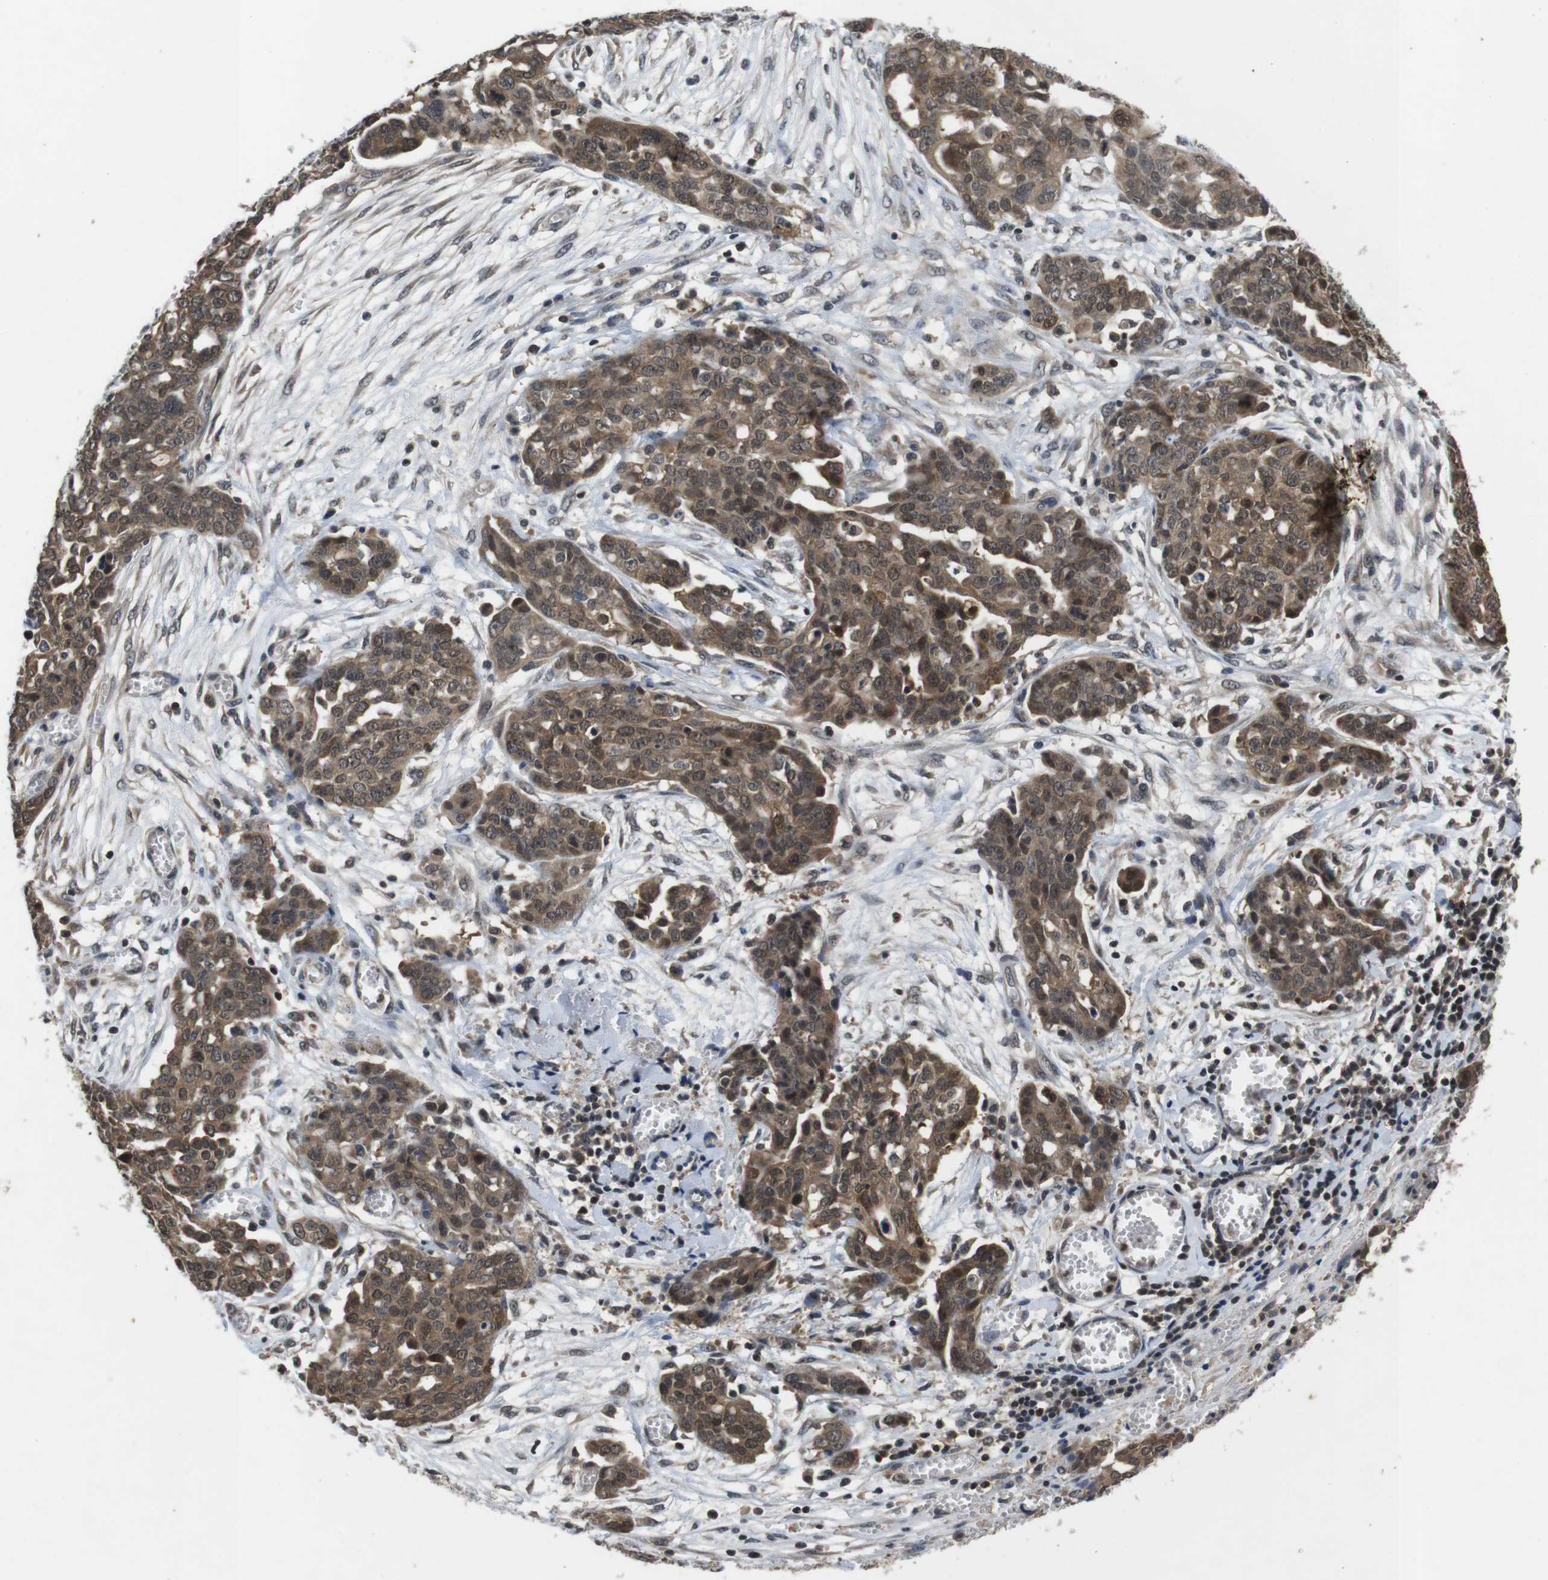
{"staining": {"intensity": "moderate", "quantity": ">75%", "location": "cytoplasmic/membranous,nuclear"}, "tissue": "ovarian cancer", "cell_type": "Tumor cells", "image_type": "cancer", "snomed": [{"axis": "morphology", "description": "Cystadenocarcinoma, serous, NOS"}, {"axis": "topography", "description": "Soft tissue"}, {"axis": "topography", "description": "Ovary"}], "caption": "A photomicrograph showing moderate cytoplasmic/membranous and nuclear staining in approximately >75% of tumor cells in serous cystadenocarcinoma (ovarian), as visualized by brown immunohistochemical staining.", "gene": "FADD", "patient": {"sex": "female", "age": 57}}